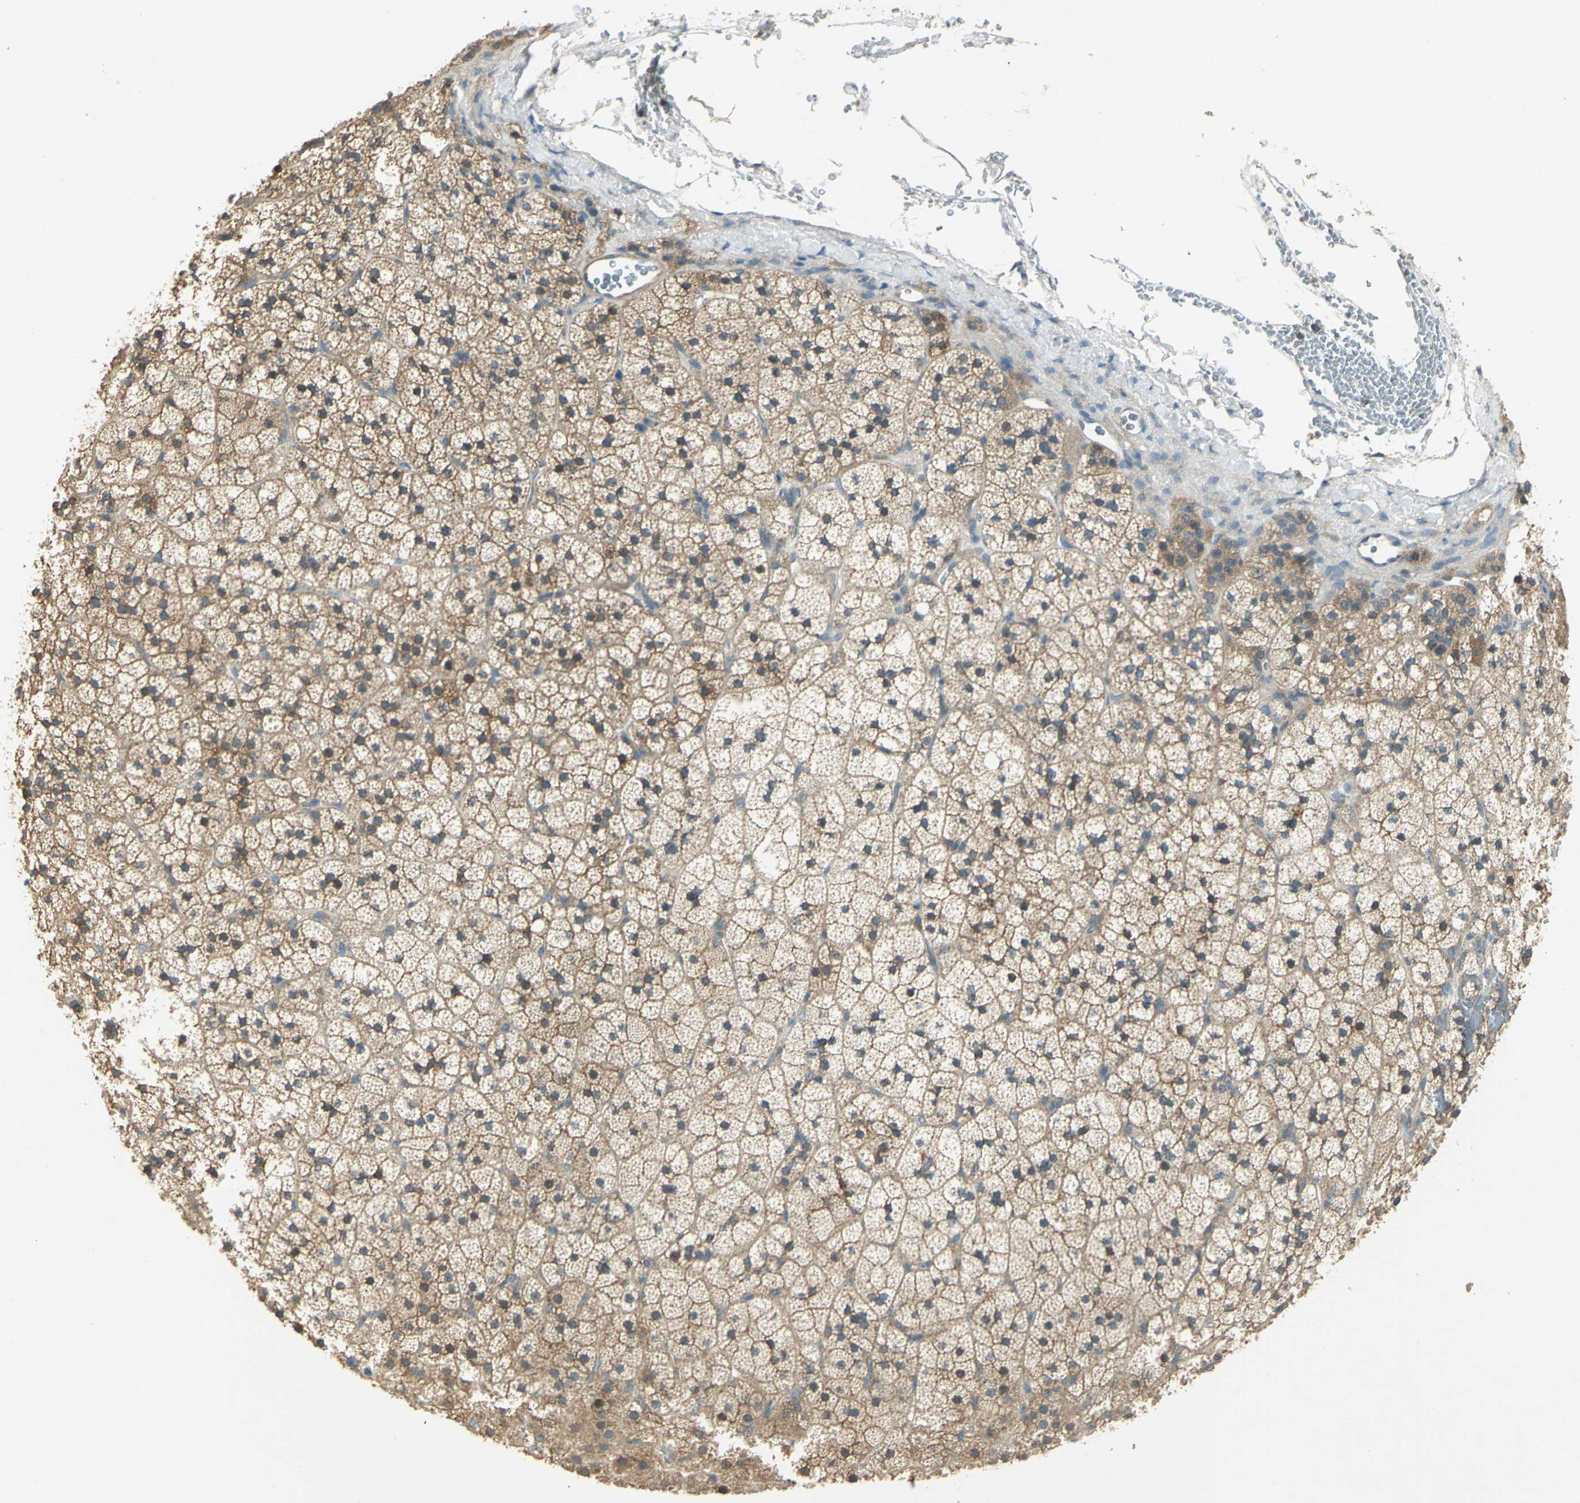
{"staining": {"intensity": "moderate", "quantity": ">75%", "location": "cytoplasmic/membranous"}, "tissue": "adrenal gland", "cell_type": "Glandular cells", "image_type": "normal", "snomed": [{"axis": "morphology", "description": "Normal tissue, NOS"}, {"axis": "topography", "description": "Adrenal gland"}], "caption": "This photomicrograph exhibits benign adrenal gland stained with IHC to label a protein in brown. The cytoplasmic/membranous of glandular cells show moderate positivity for the protein. Nuclei are counter-stained blue.", "gene": "SHC2", "patient": {"sex": "male", "age": 35}}